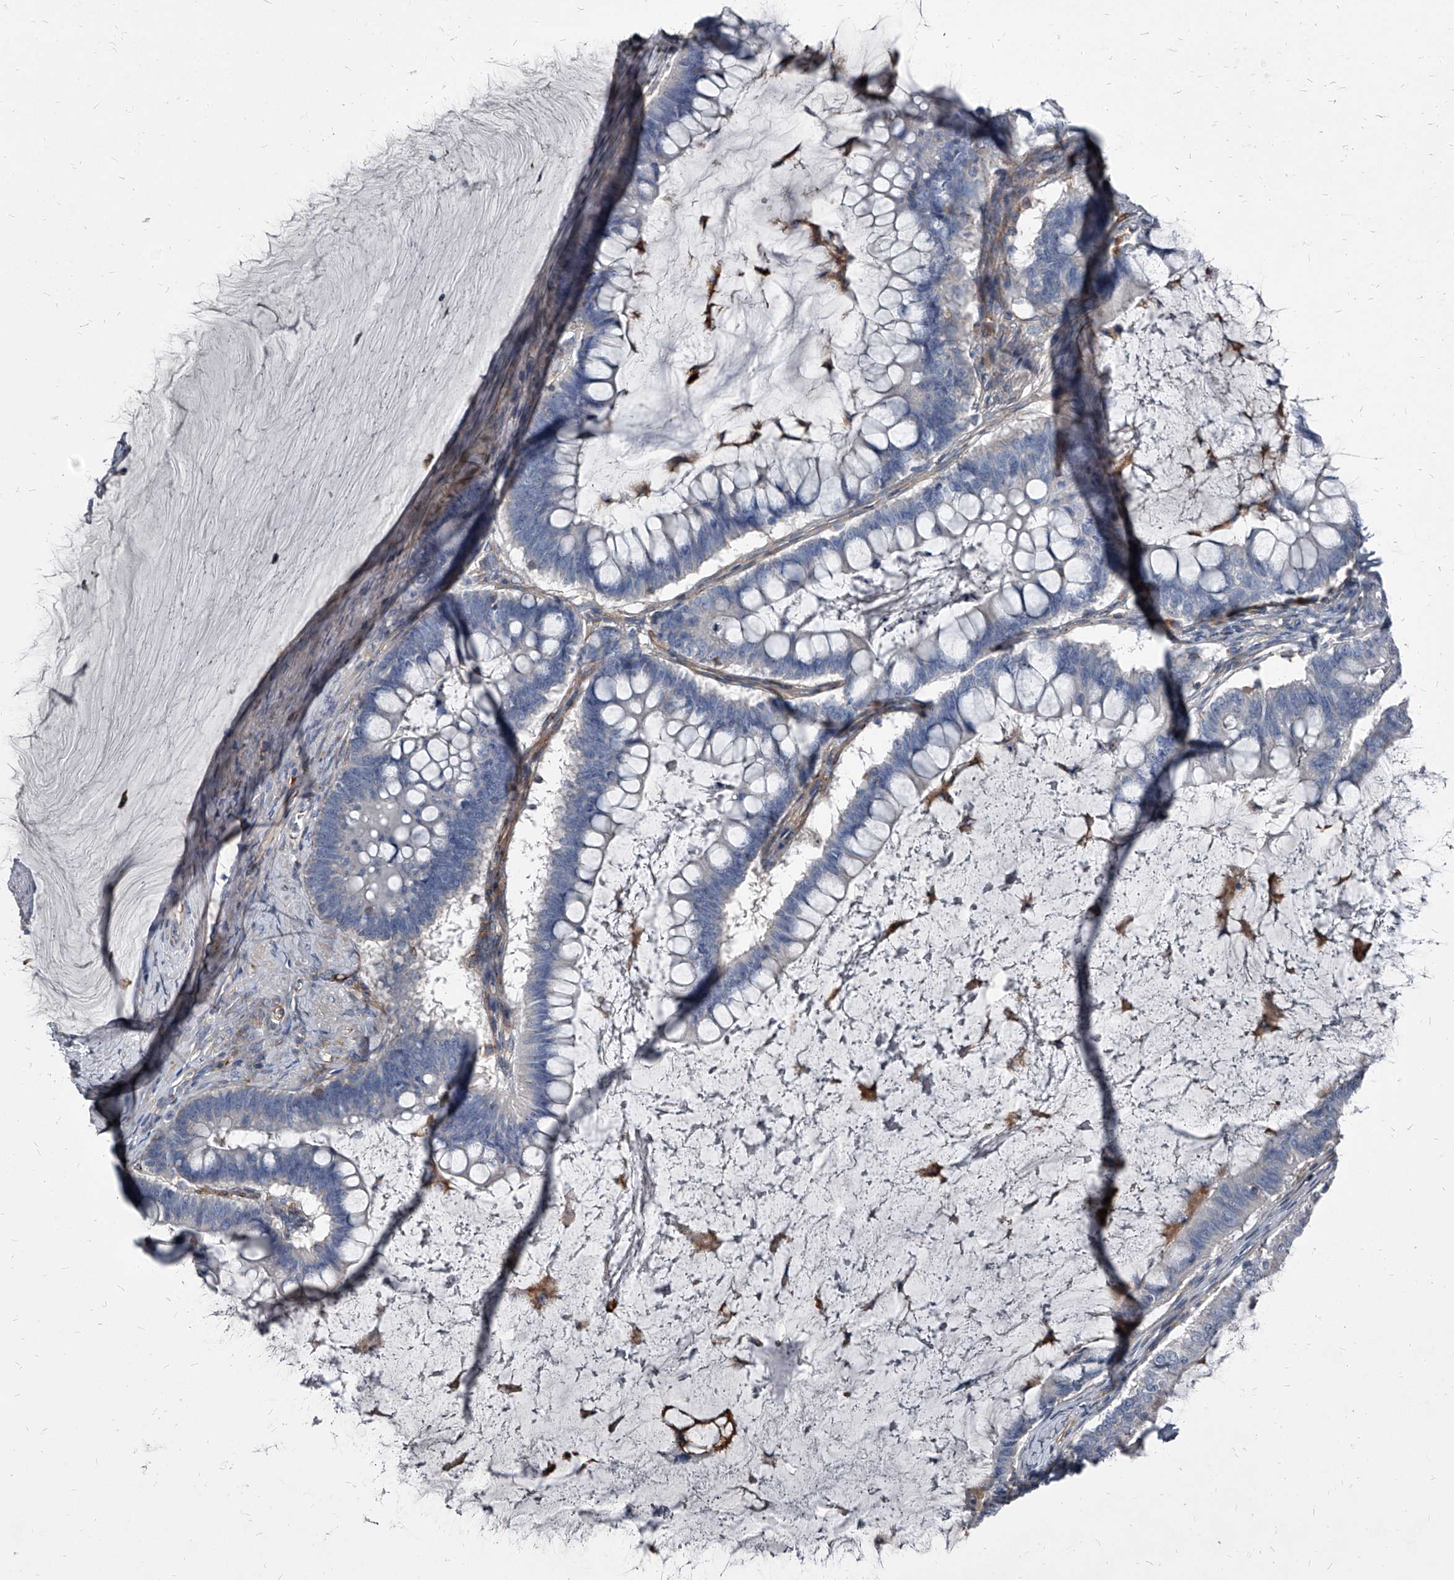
{"staining": {"intensity": "negative", "quantity": "none", "location": "none"}, "tissue": "ovarian cancer", "cell_type": "Tumor cells", "image_type": "cancer", "snomed": [{"axis": "morphology", "description": "Cystadenocarcinoma, mucinous, NOS"}, {"axis": "topography", "description": "Ovary"}], "caption": "Ovarian cancer was stained to show a protein in brown. There is no significant positivity in tumor cells.", "gene": "PGLYRP3", "patient": {"sex": "female", "age": 61}}